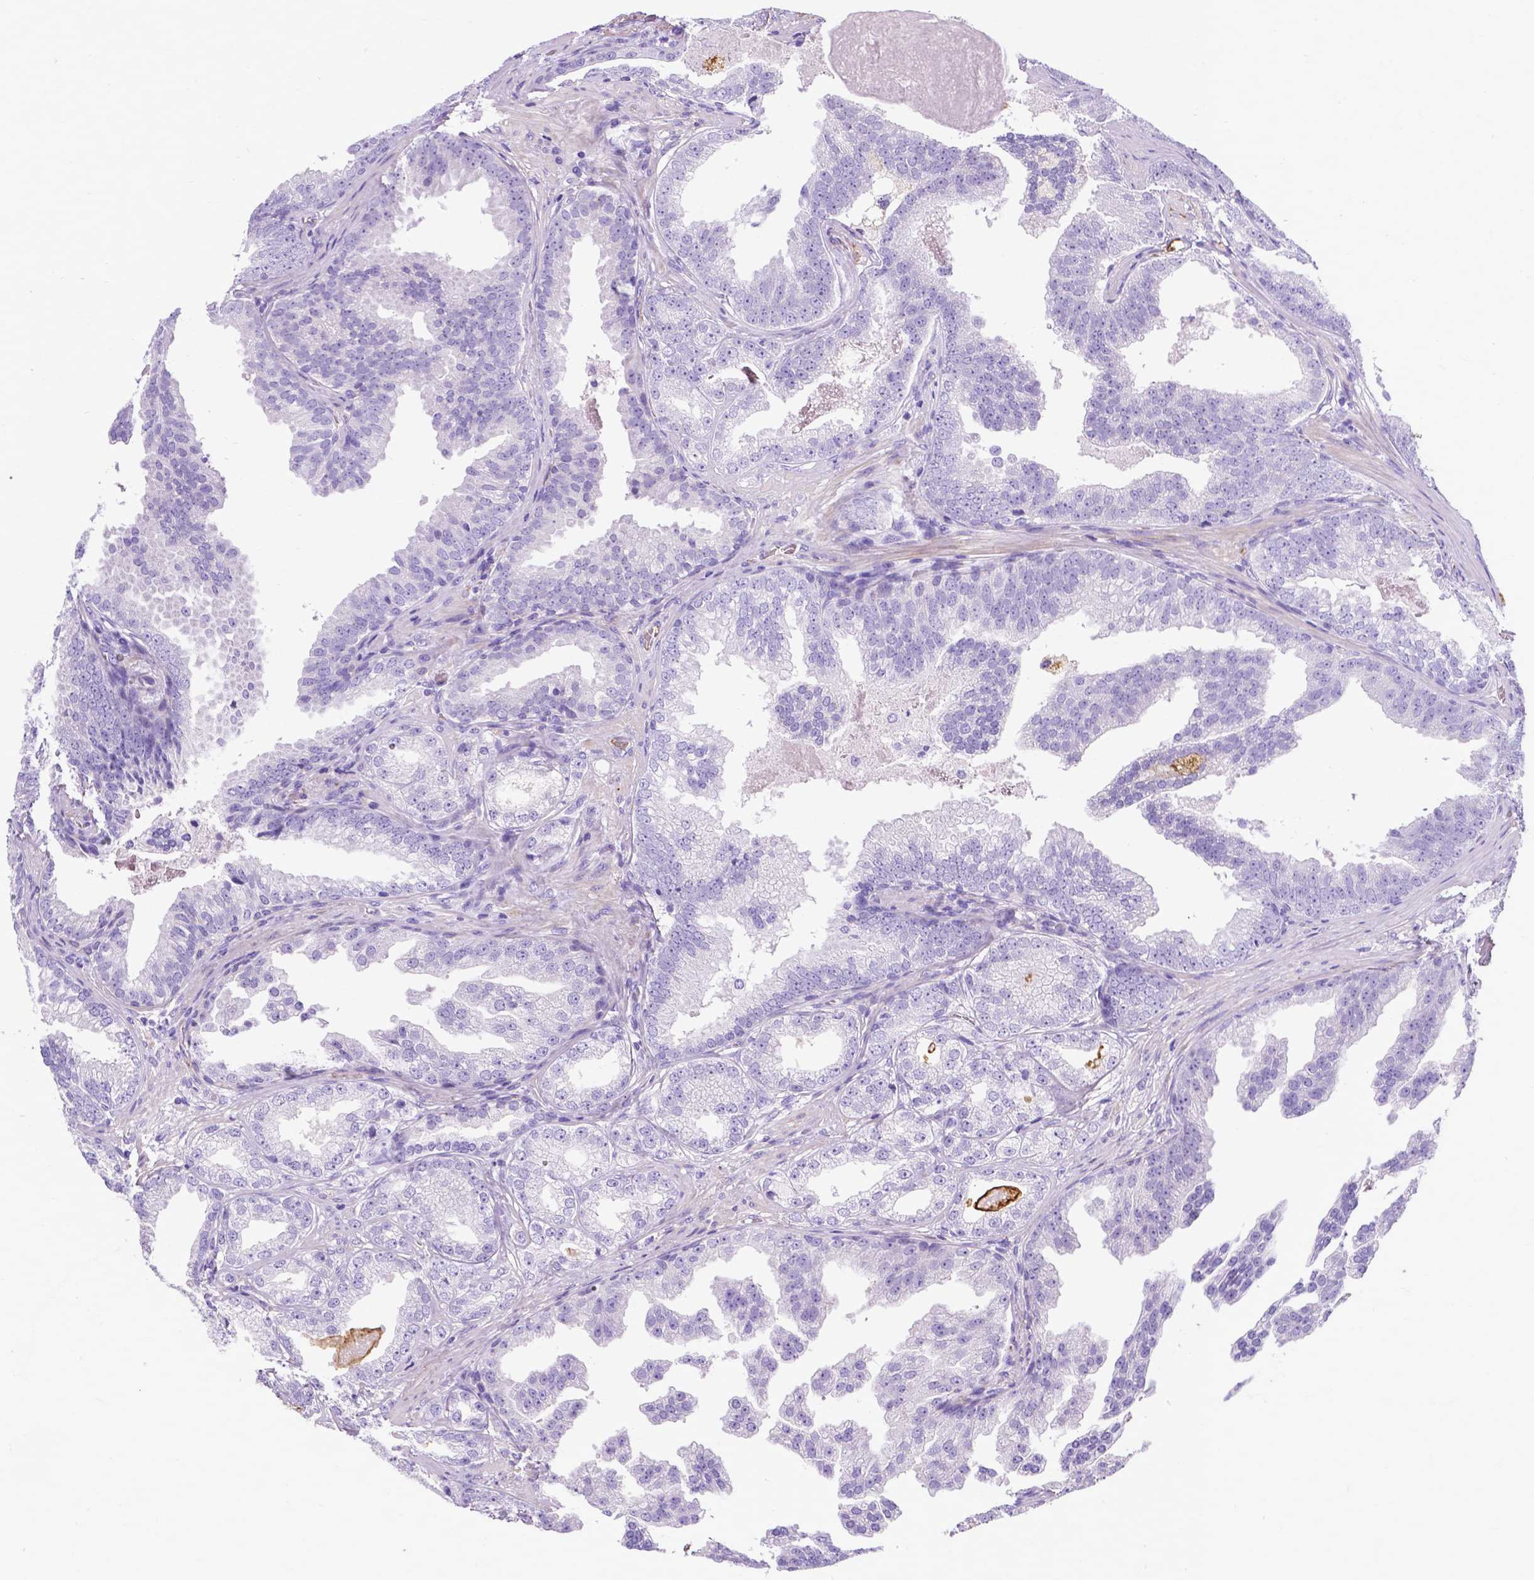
{"staining": {"intensity": "negative", "quantity": "none", "location": "none"}, "tissue": "prostate cancer", "cell_type": "Tumor cells", "image_type": "cancer", "snomed": [{"axis": "morphology", "description": "Adenocarcinoma, Low grade"}, {"axis": "topography", "description": "Prostate"}], "caption": "DAB immunohistochemical staining of human adenocarcinoma (low-grade) (prostate) displays no significant expression in tumor cells.", "gene": "APOE", "patient": {"sex": "male", "age": 65}}